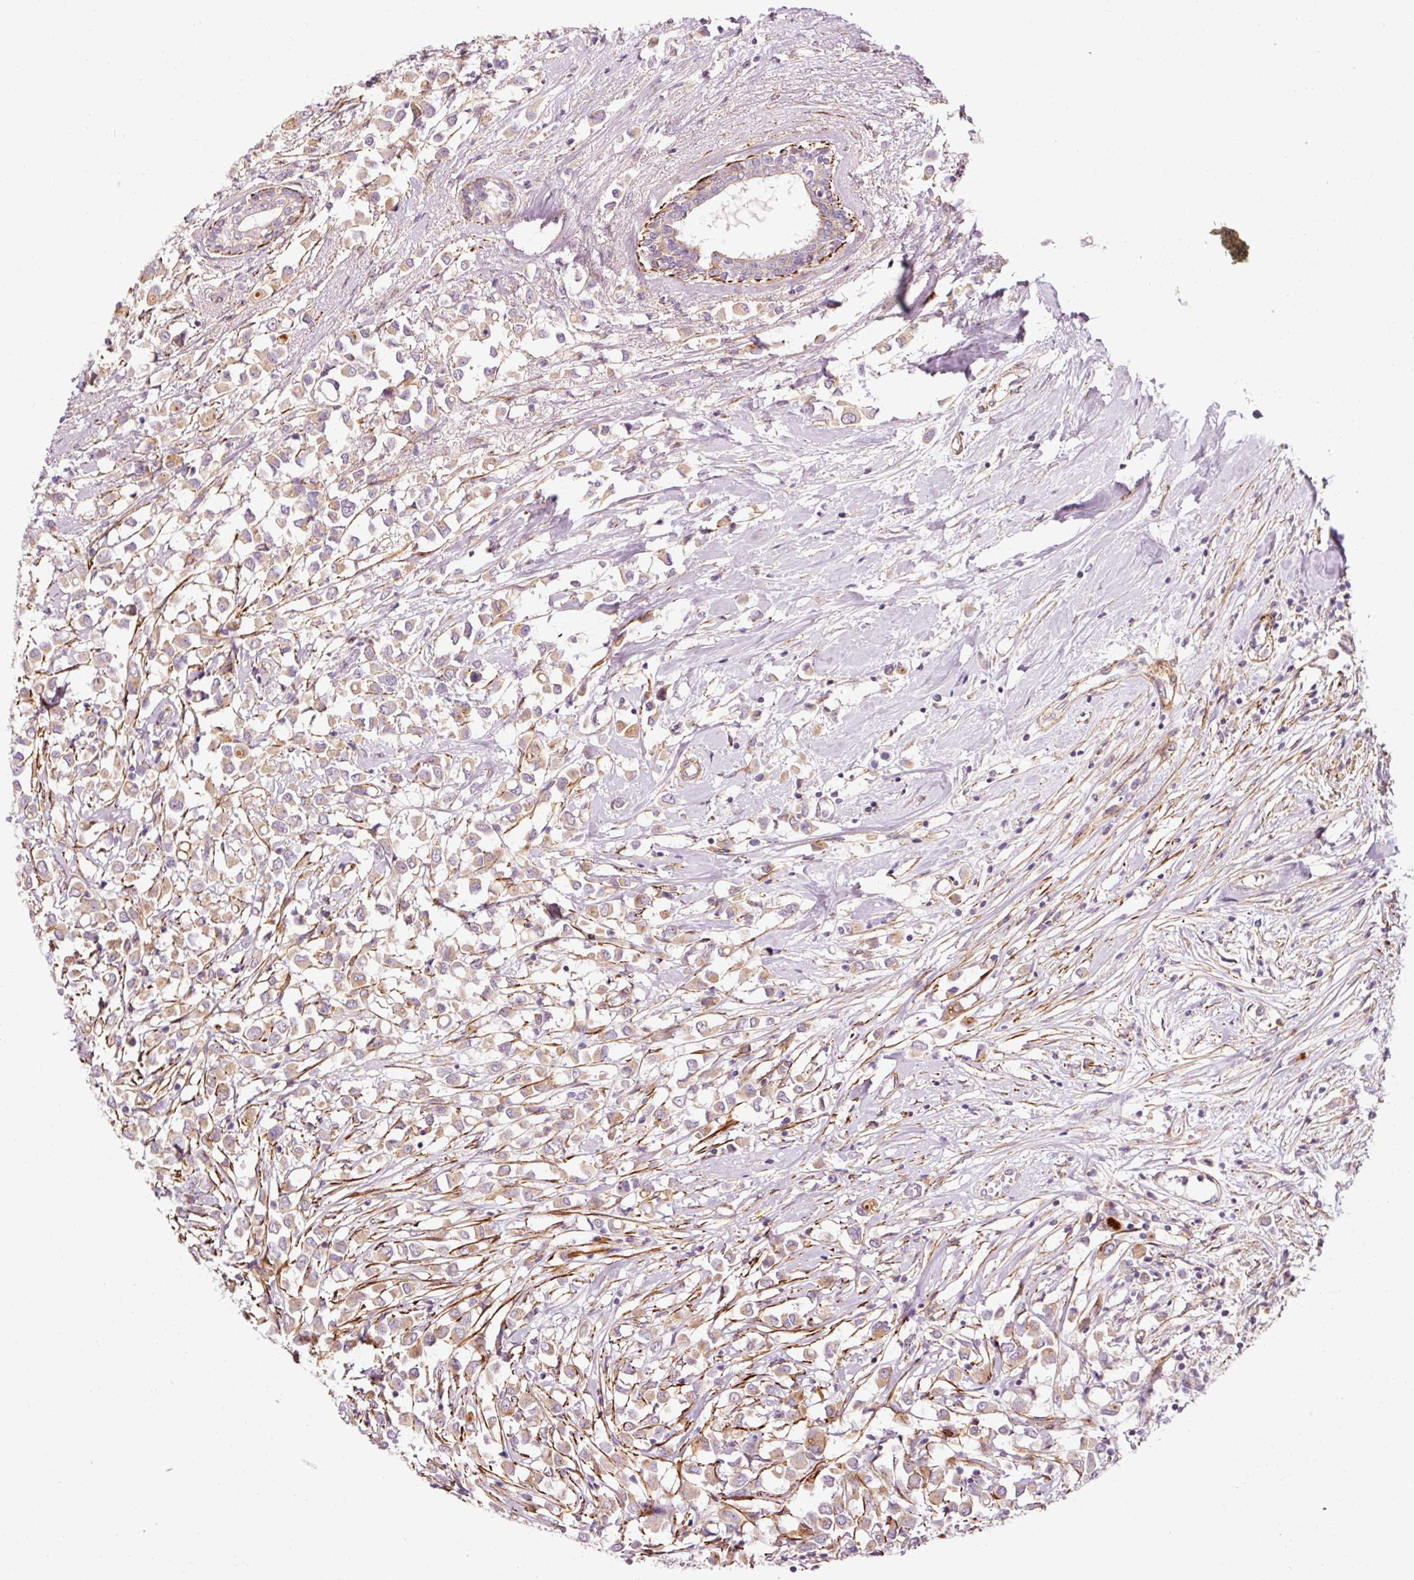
{"staining": {"intensity": "moderate", "quantity": "25%-75%", "location": "cytoplasmic/membranous"}, "tissue": "breast cancer", "cell_type": "Tumor cells", "image_type": "cancer", "snomed": [{"axis": "morphology", "description": "Duct carcinoma"}, {"axis": "topography", "description": "Breast"}], "caption": "Tumor cells show medium levels of moderate cytoplasmic/membranous staining in approximately 25%-75% of cells in human breast cancer (infiltrating ductal carcinoma).", "gene": "ANKRD20A1", "patient": {"sex": "female", "age": 61}}